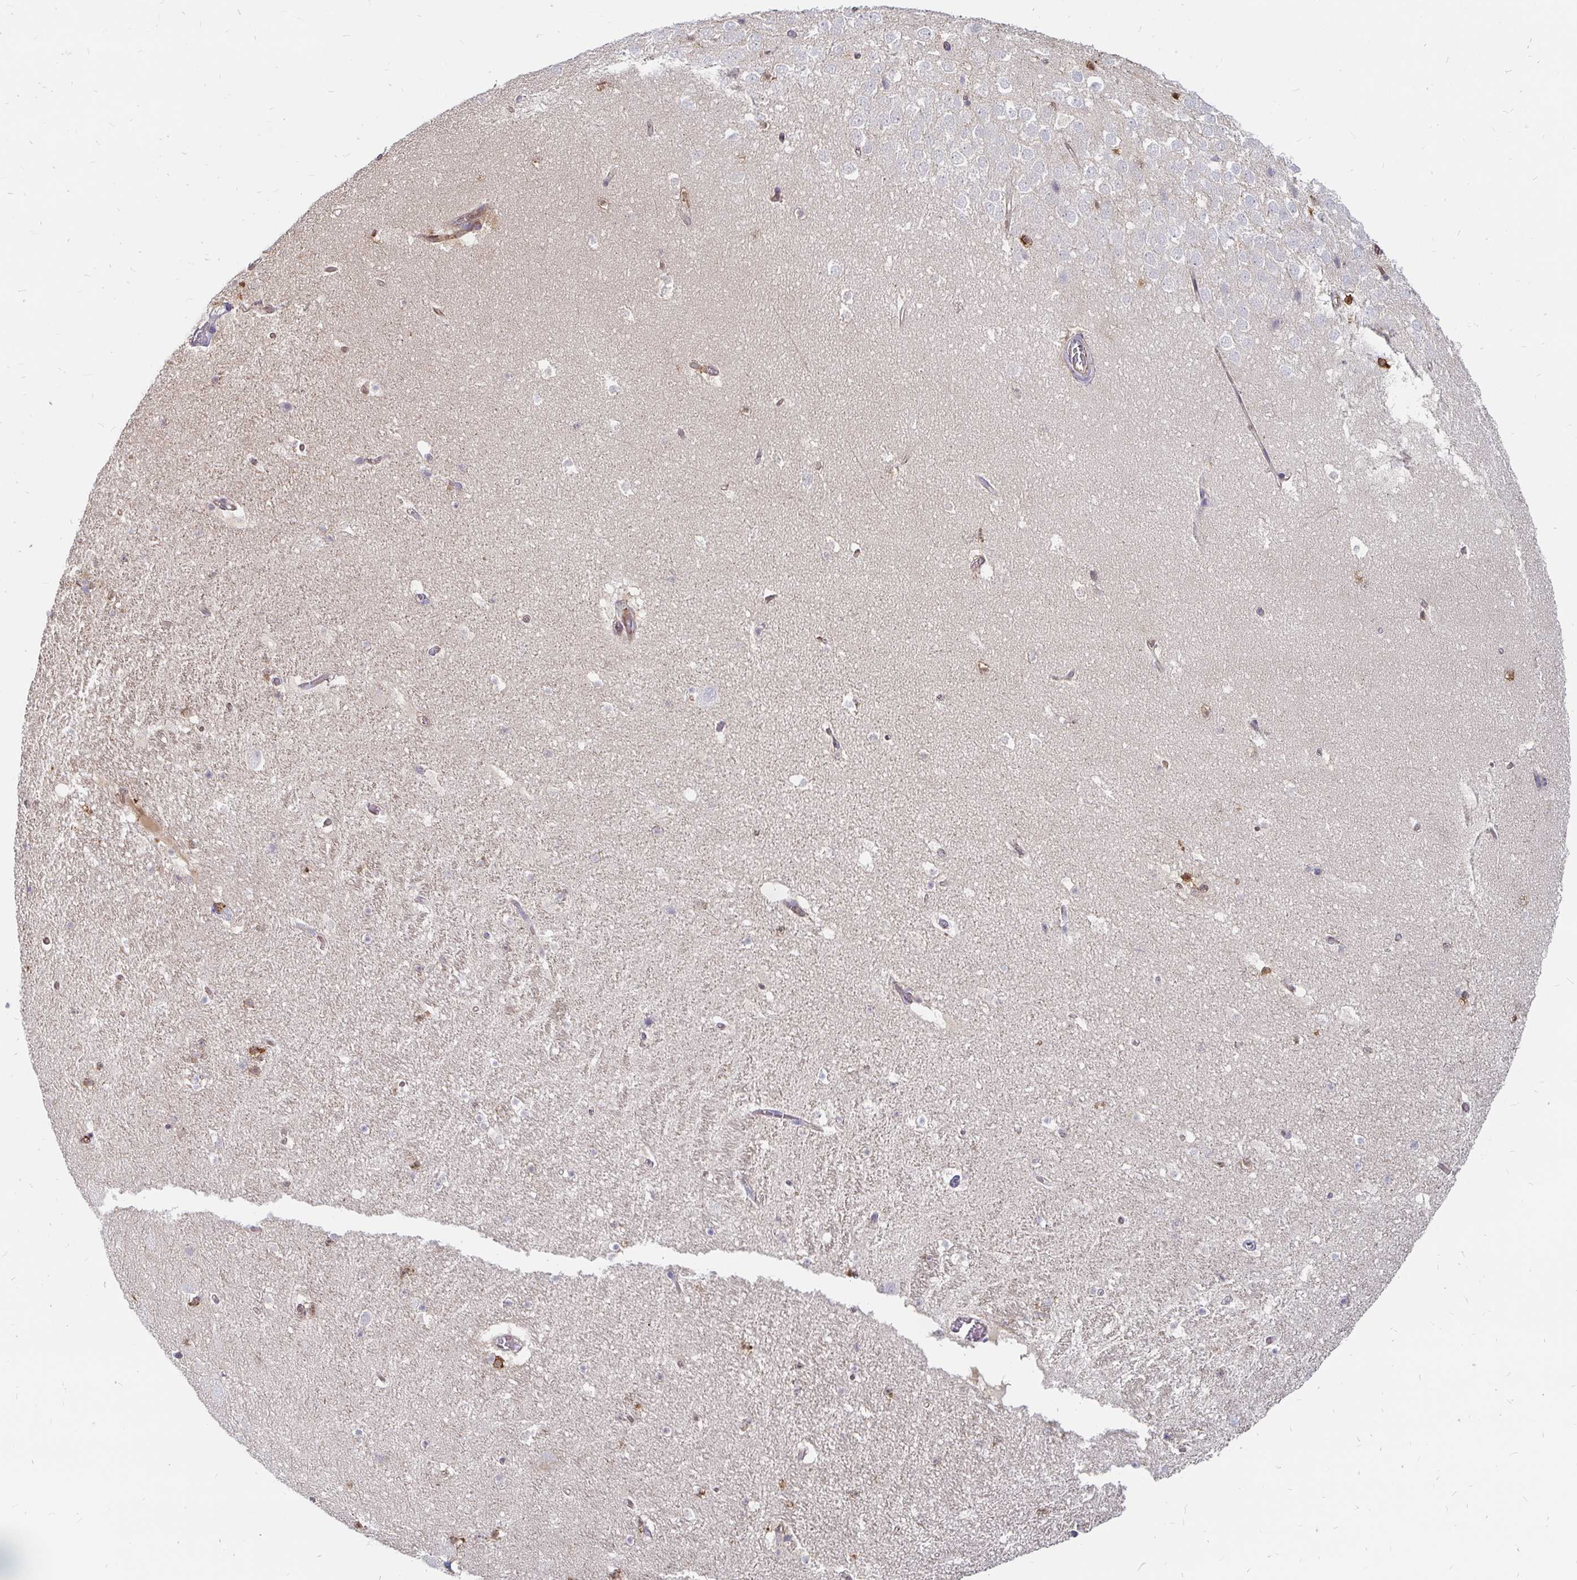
{"staining": {"intensity": "negative", "quantity": "none", "location": "none"}, "tissue": "hippocampus", "cell_type": "Glial cells", "image_type": "normal", "snomed": [{"axis": "morphology", "description": "Normal tissue, NOS"}, {"axis": "topography", "description": "Hippocampus"}], "caption": "Image shows no protein staining in glial cells of normal hippocampus.", "gene": "CCDC85A", "patient": {"sex": "female", "age": 42}}